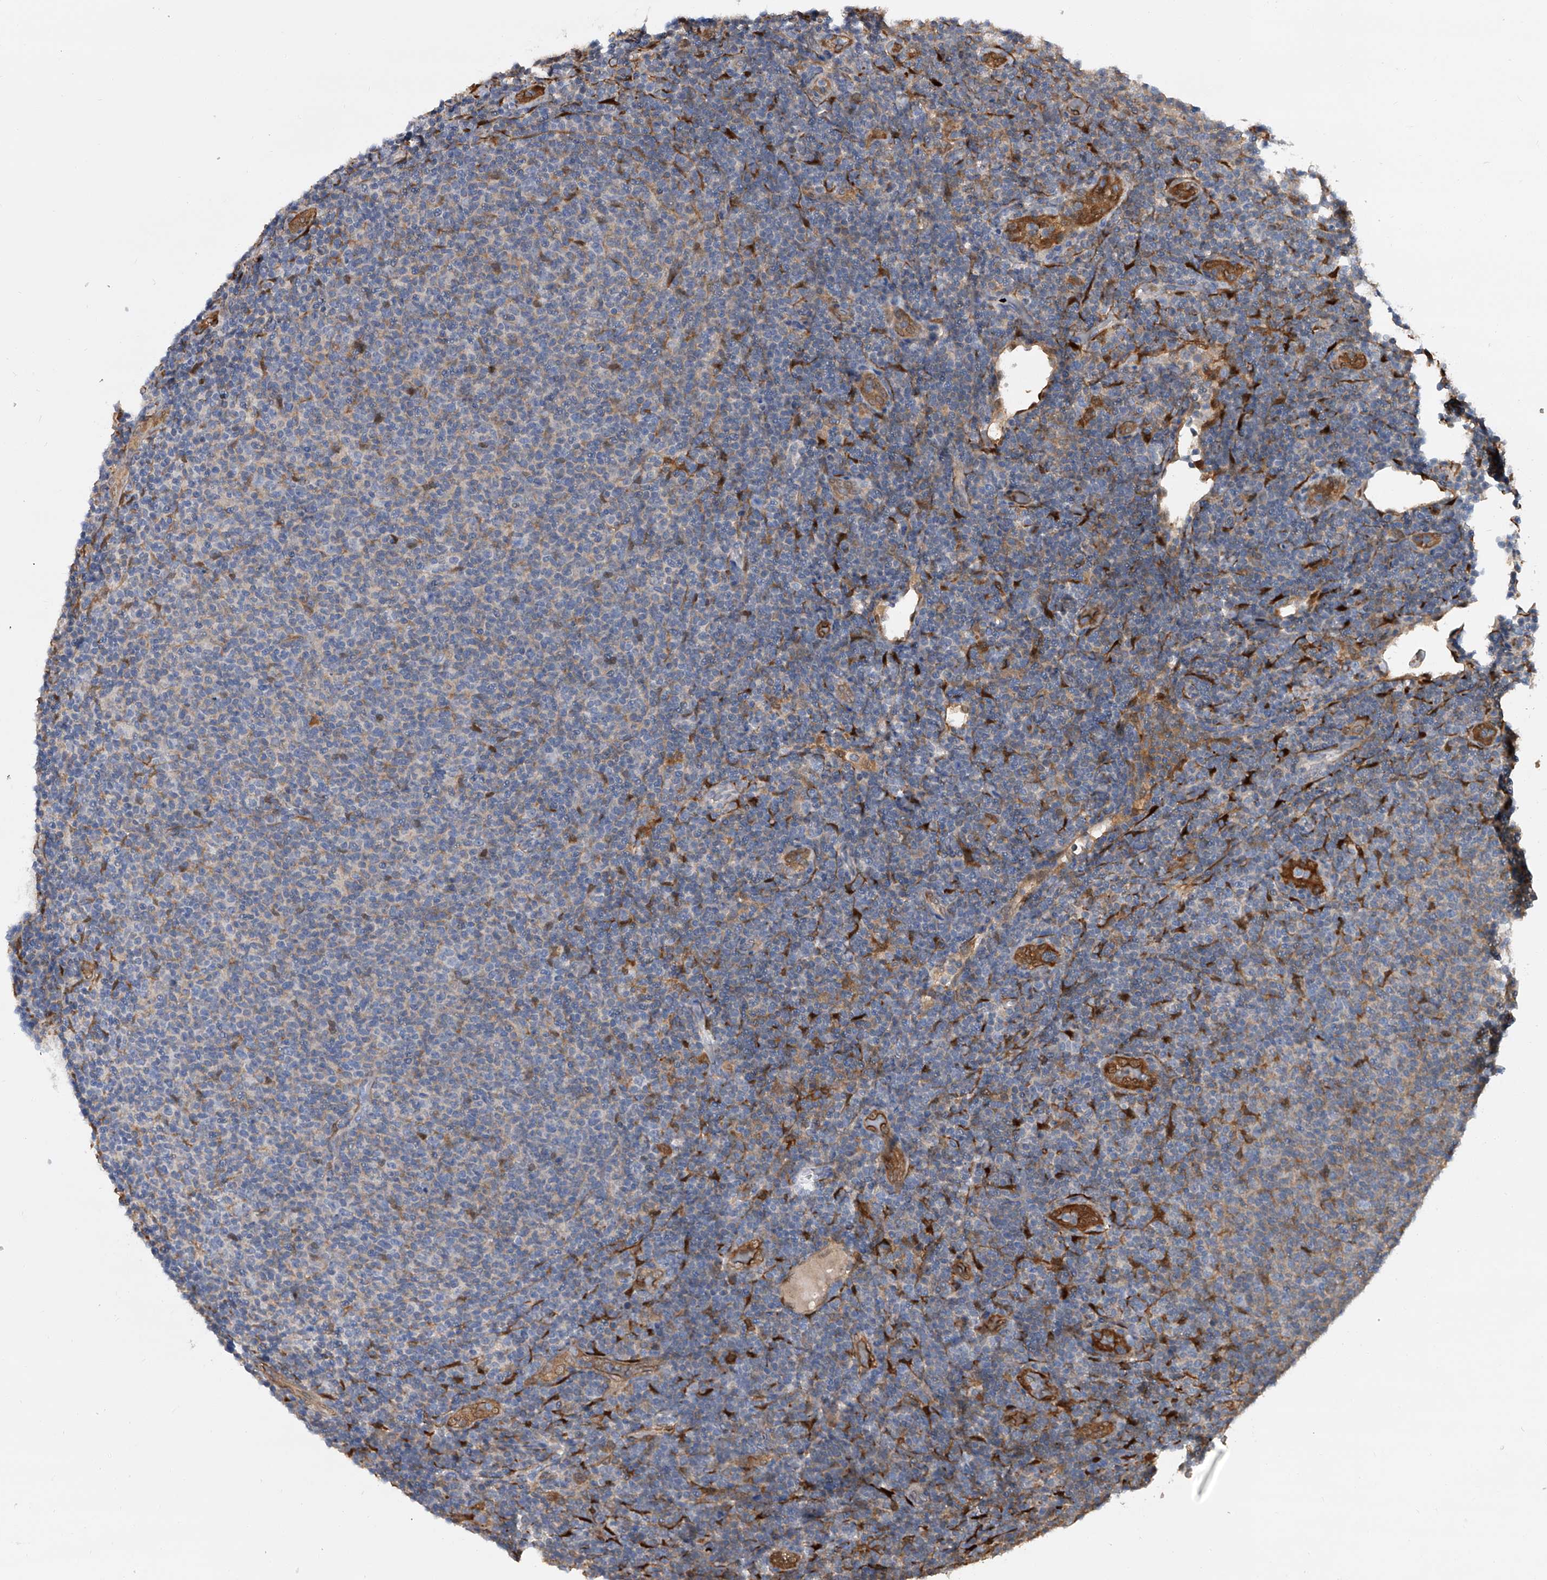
{"staining": {"intensity": "weak", "quantity": "<25%", "location": "cytoplasmic/membranous"}, "tissue": "lymphoma", "cell_type": "Tumor cells", "image_type": "cancer", "snomed": [{"axis": "morphology", "description": "Malignant lymphoma, non-Hodgkin's type, Low grade"}, {"axis": "topography", "description": "Lymph node"}], "caption": "Immunohistochemistry of malignant lymphoma, non-Hodgkin's type (low-grade) exhibits no positivity in tumor cells.", "gene": "SERPINB9", "patient": {"sex": "male", "age": 66}}